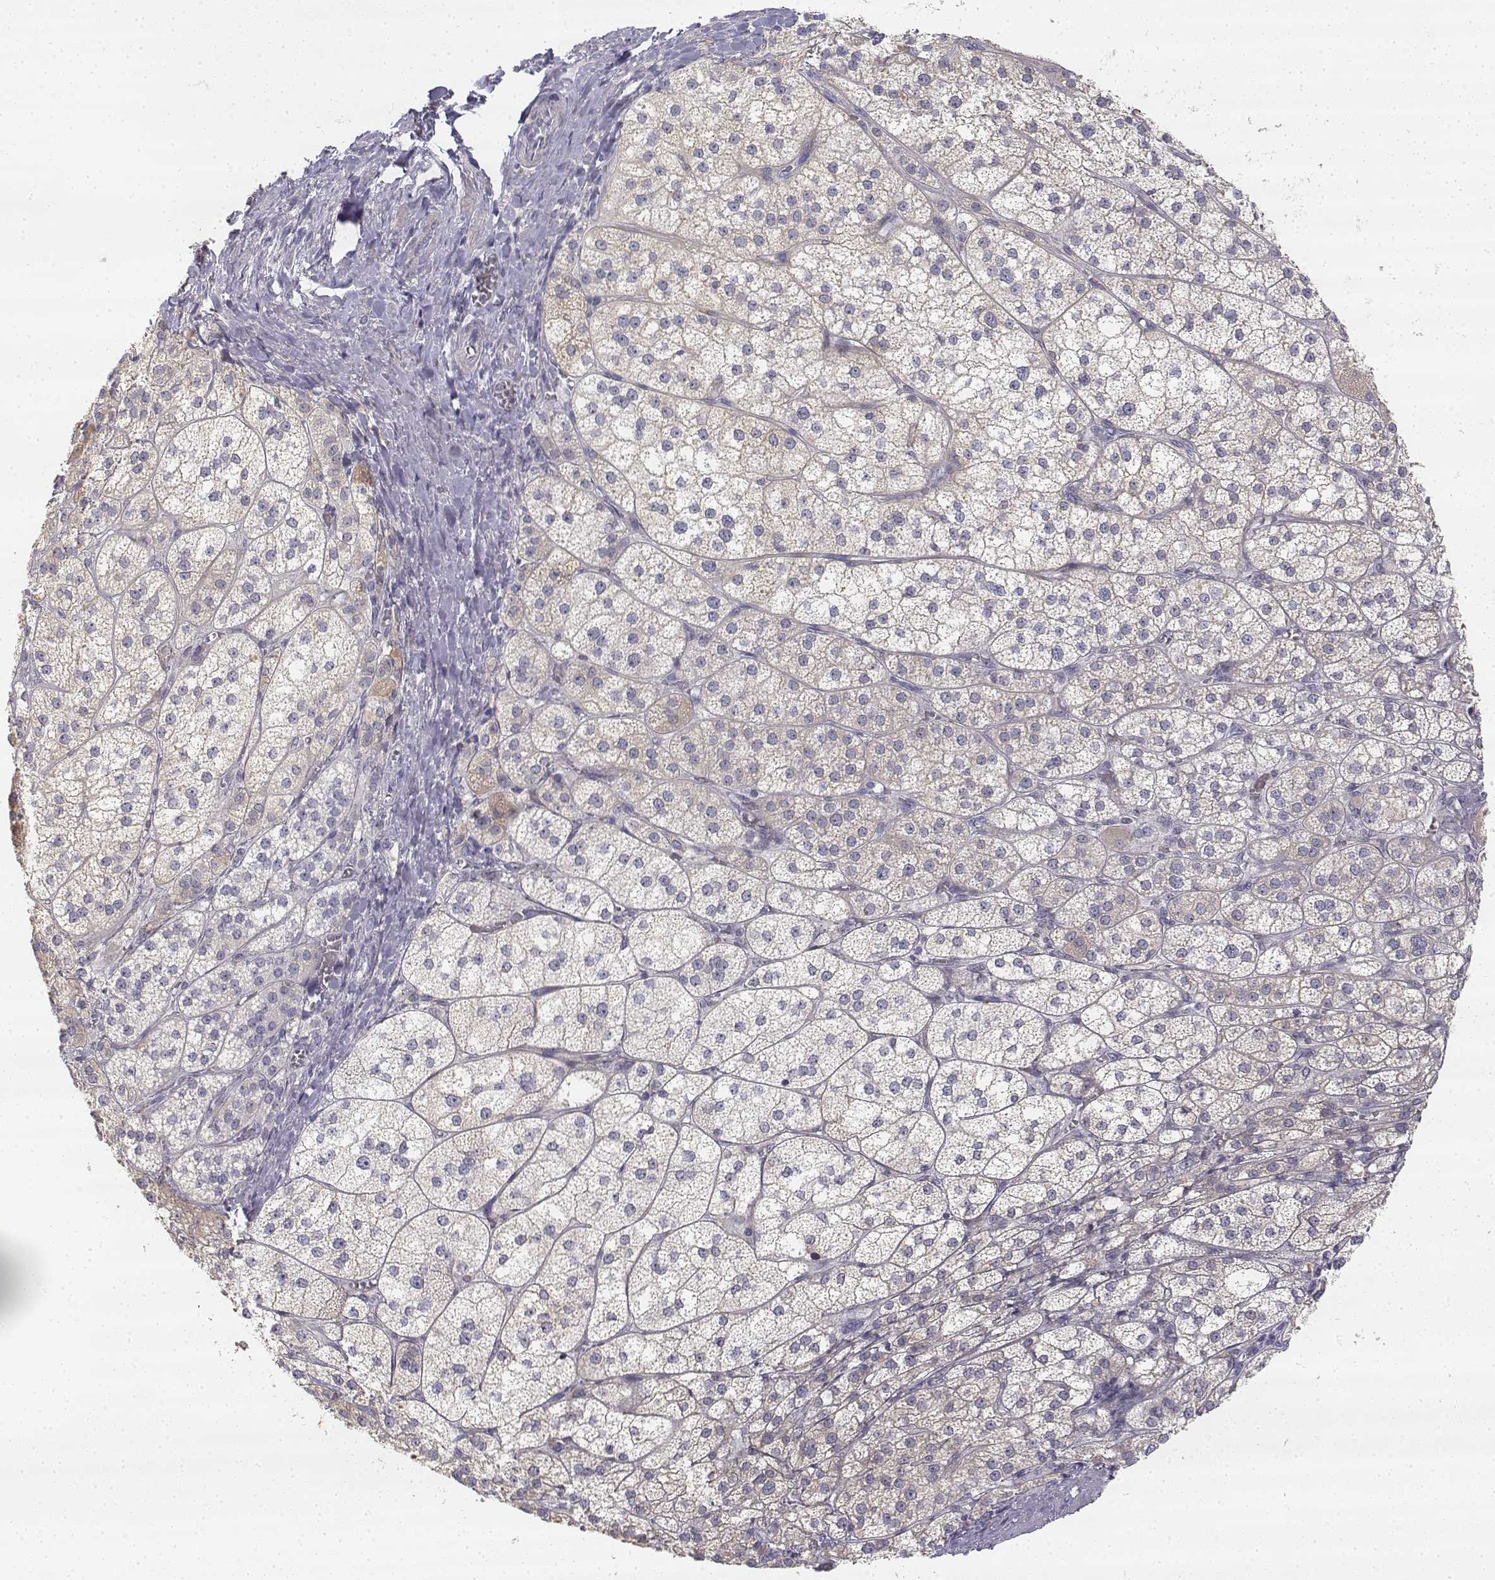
{"staining": {"intensity": "weak", "quantity": "25%-75%", "location": "cytoplasmic/membranous"}, "tissue": "adrenal gland", "cell_type": "Glandular cells", "image_type": "normal", "snomed": [{"axis": "morphology", "description": "Normal tissue, NOS"}, {"axis": "topography", "description": "Adrenal gland"}], "caption": "Human adrenal gland stained with a brown dye reveals weak cytoplasmic/membranous positive positivity in about 25%-75% of glandular cells.", "gene": "GLIPR1L2", "patient": {"sex": "female", "age": 60}}